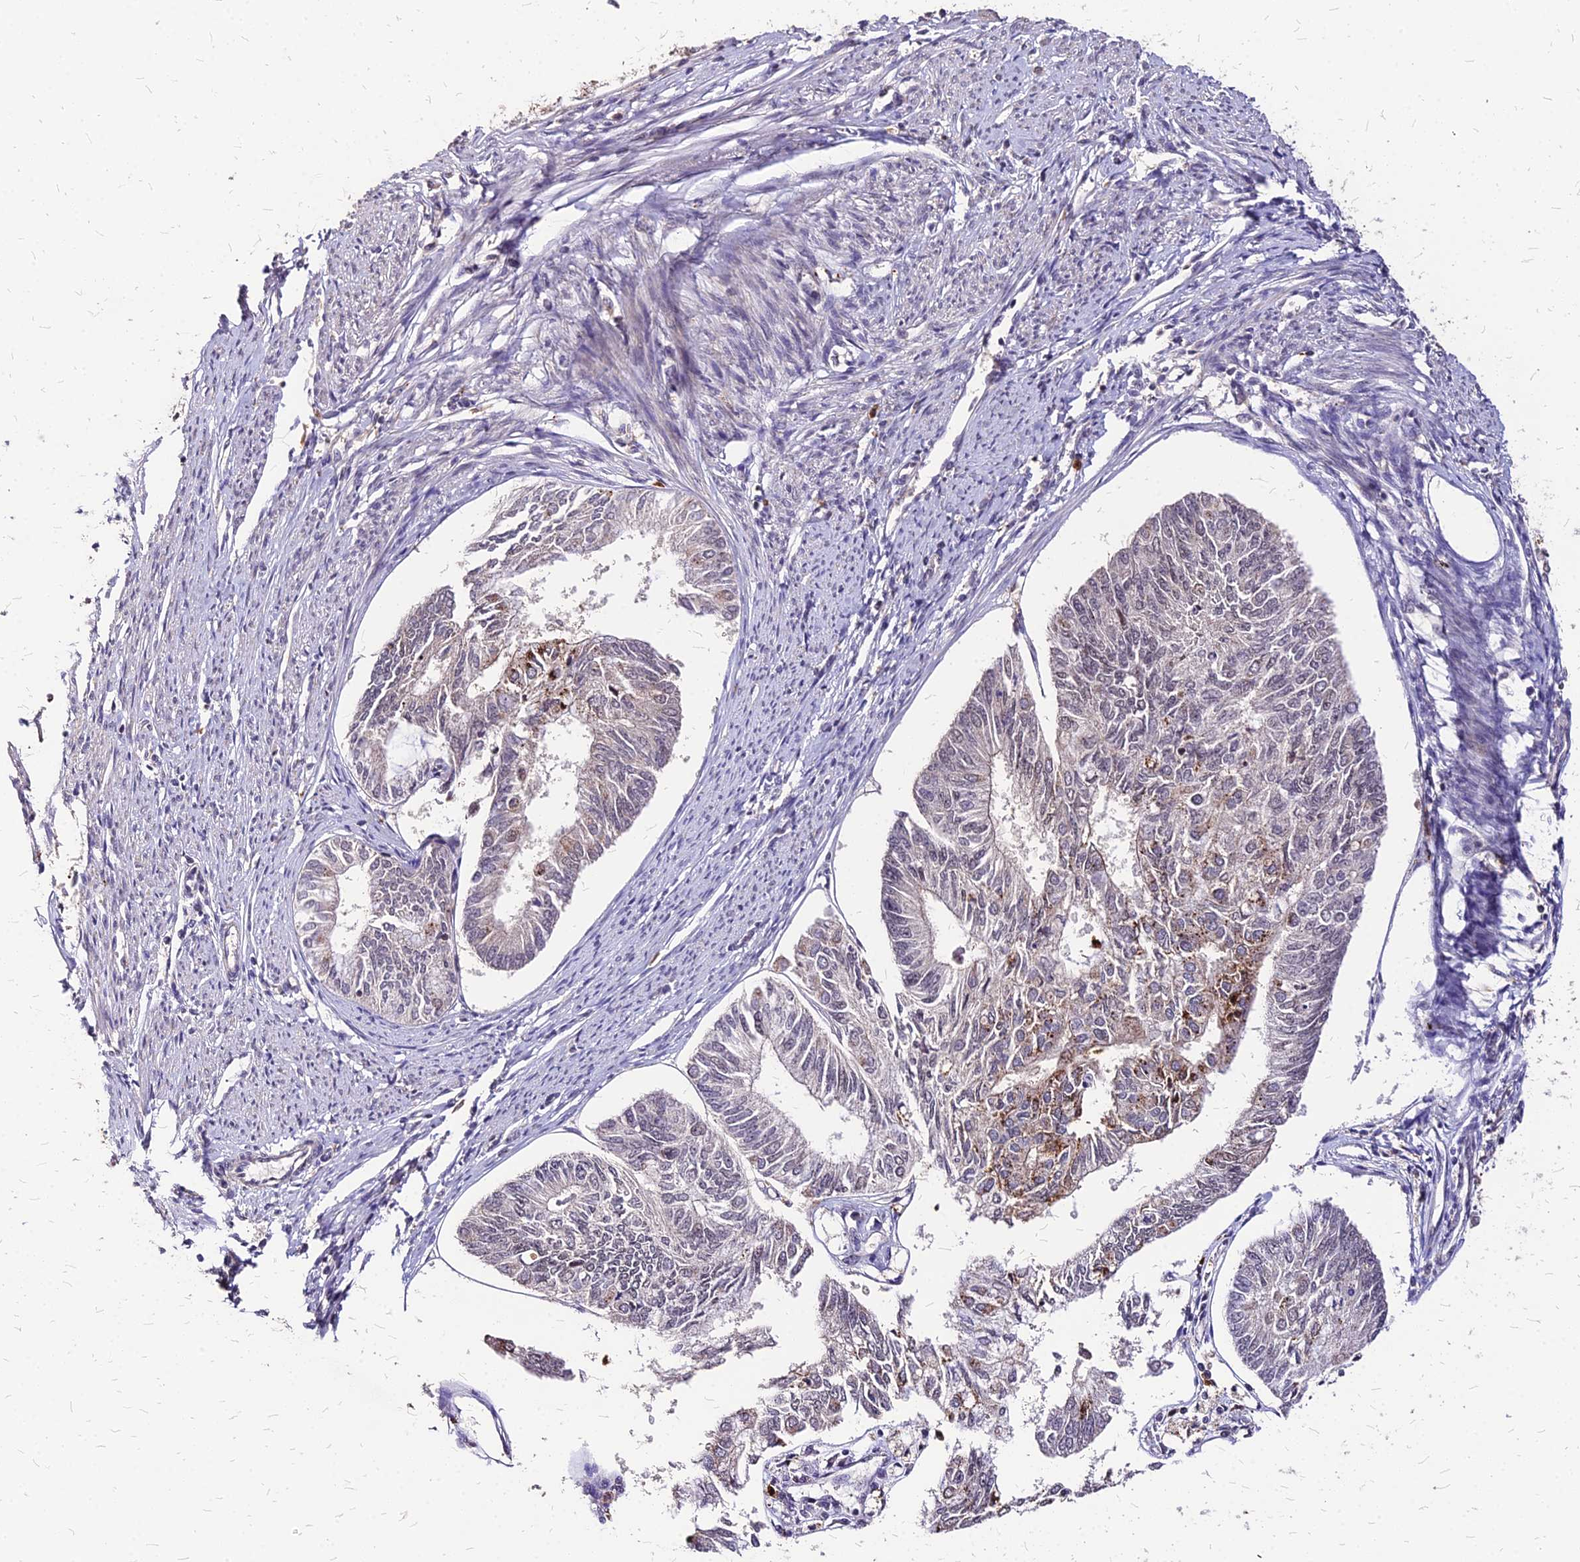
{"staining": {"intensity": "moderate", "quantity": "<25%", "location": "cytoplasmic/membranous"}, "tissue": "endometrial cancer", "cell_type": "Tumor cells", "image_type": "cancer", "snomed": [{"axis": "morphology", "description": "Adenocarcinoma, NOS"}, {"axis": "topography", "description": "Endometrium"}], "caption": "Endometrial adenocarcinoma stained for a protein displays moderate cytoplasmic/membranous positivity in tumor cells. Immunohistochemistry stains the protein in brown and the nuclei are stained blue.", "gene": "APBA3", "patient": {"sex": "female", "age": 68}}